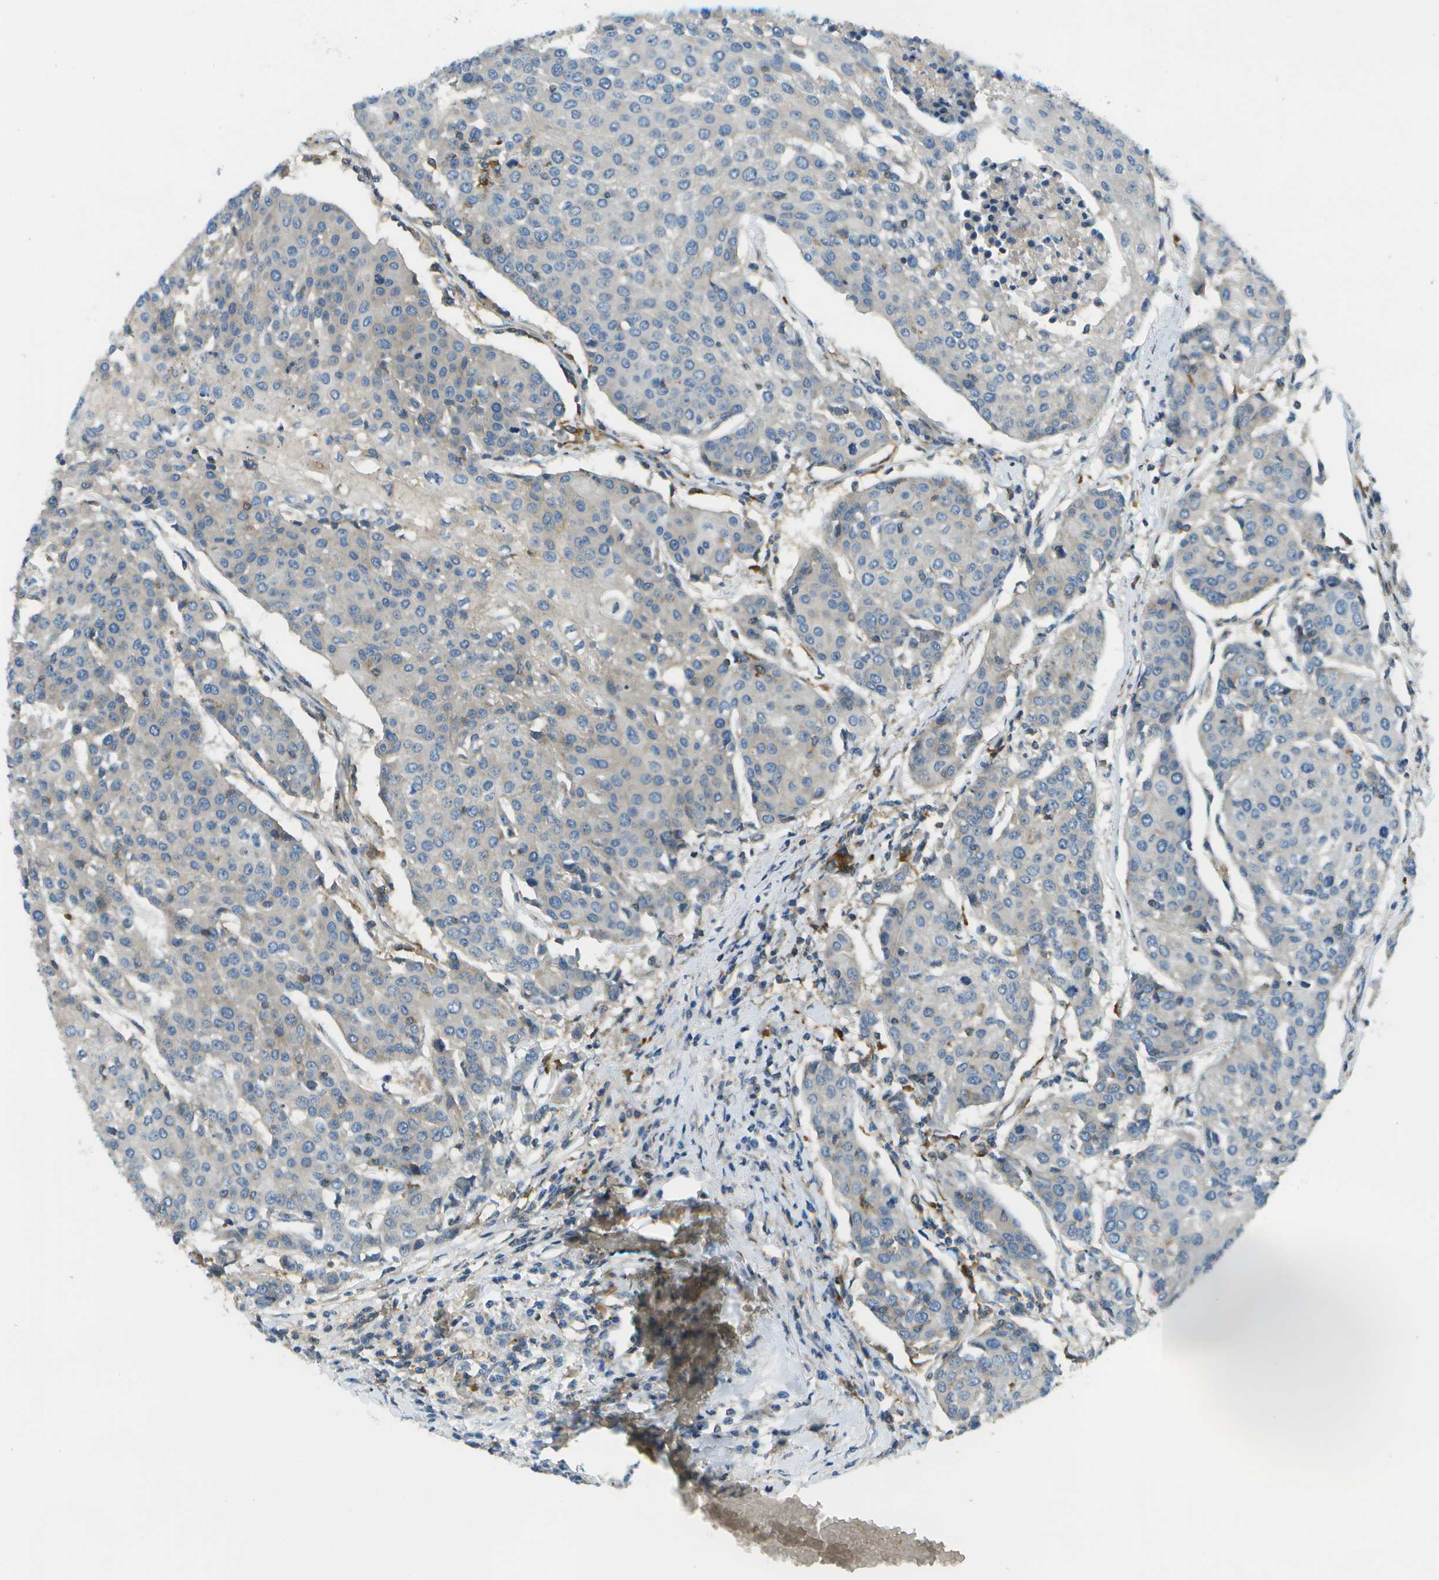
{"staining": {"intensity": "negative", "quantity": "none", "location": "none"}, "tissue": "urothelial cancer", "cell_type": "Tumor cells", "image_type": "cancer", "snomed": [{"axis": "morphology", "description": "Urothelial carcinoma, High grade"}, {"axis": "topography", "description": "Urinary bladder"}], "caption": "Tumor cells show no significant protein positivity in urothelial cancer.", "gene": "CTIF", "patient": {"sex": "female", "age": 85}}